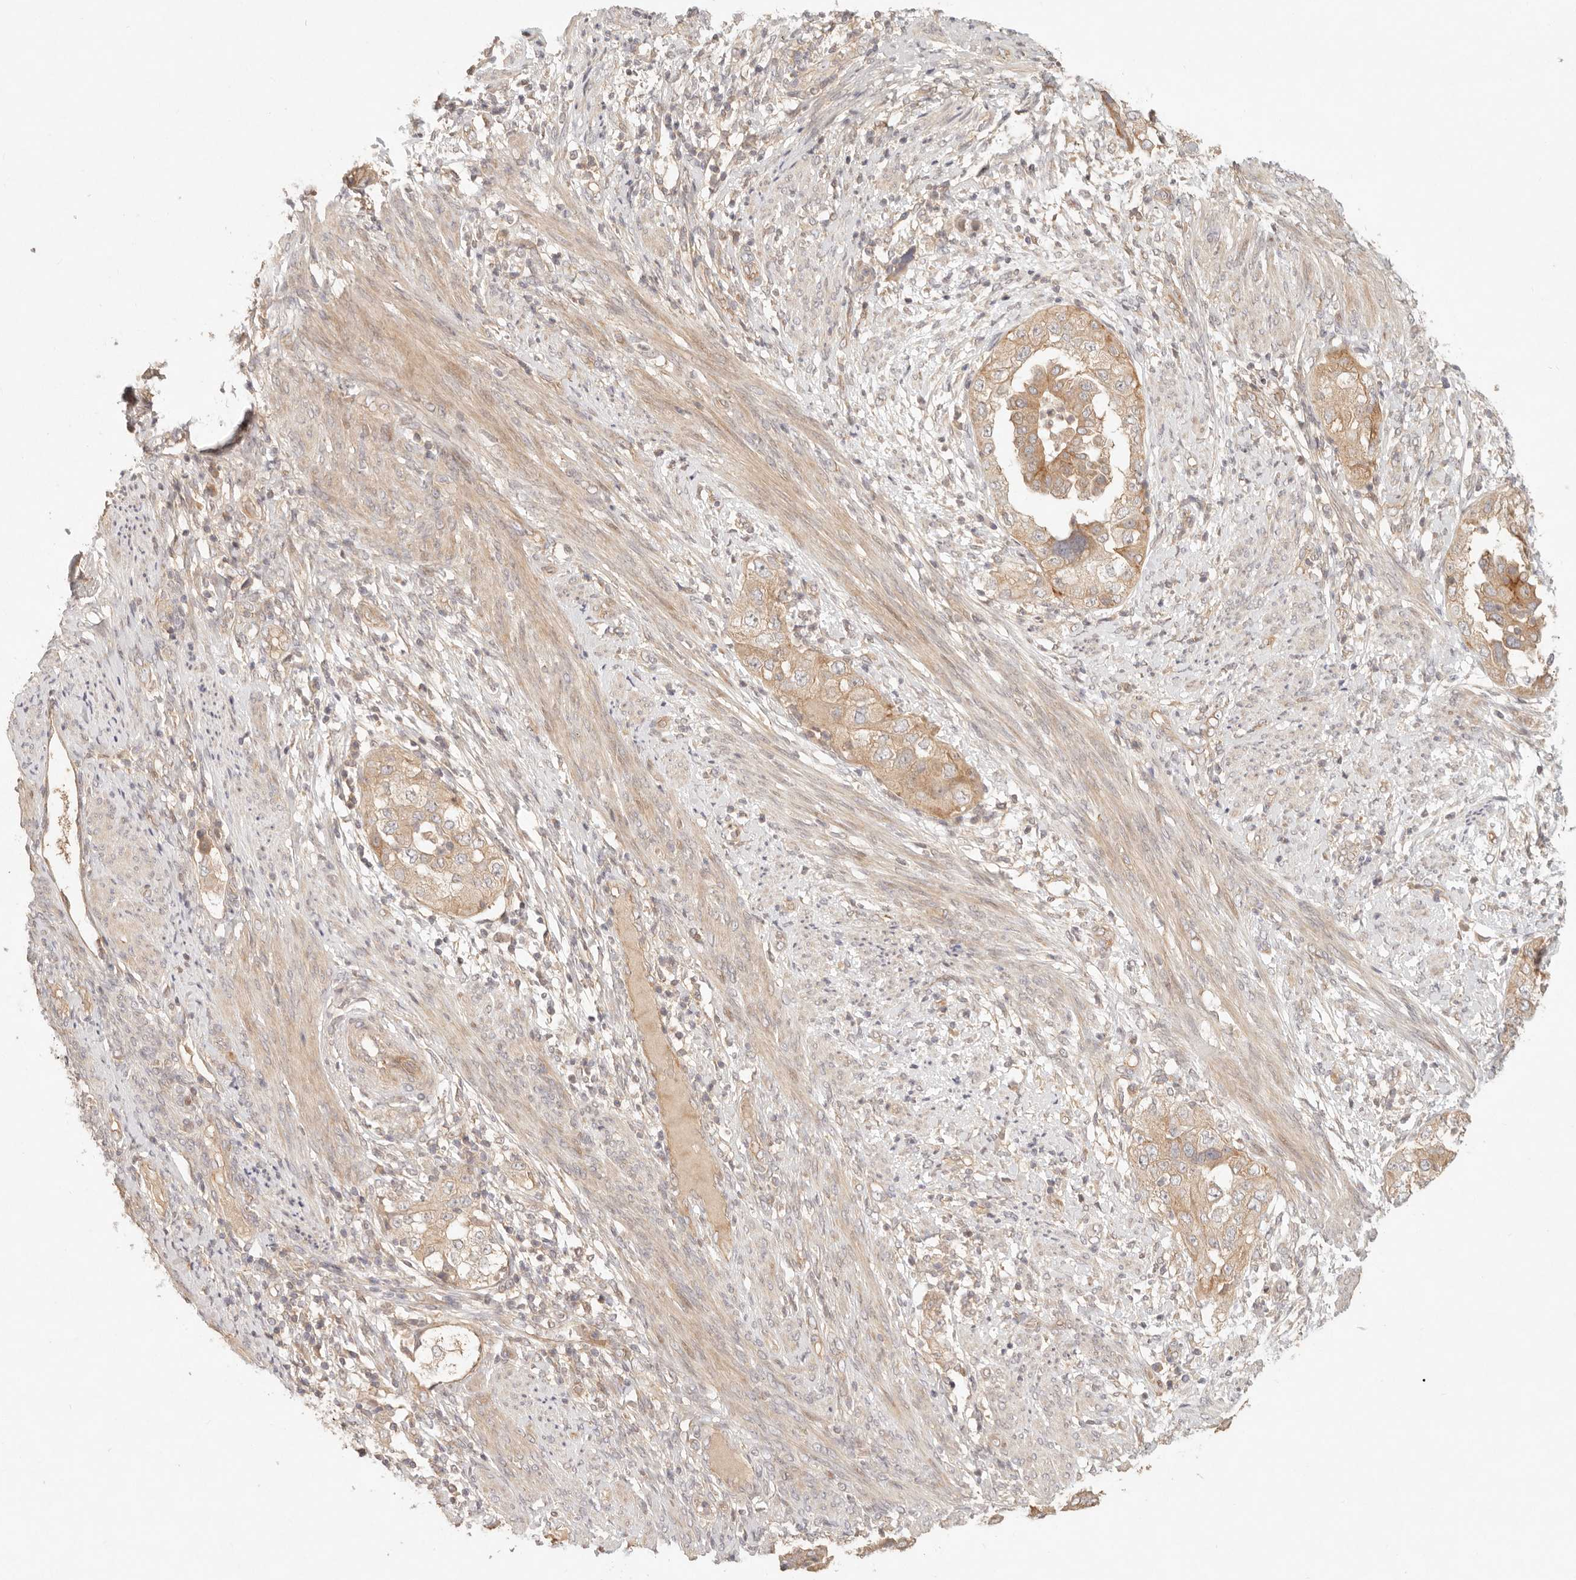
{"staining": {"intensity": "moderate", "quantity": ">75%", "location": "cytoplasmic/membranous"}, "tissue": "endometrial cancer", "cell_type": "Tumor cells", "image_type": "cancer", "snomed": [{"axis": "morphology", "description": "Adenocarcinoma, NOS"}, {"axis": "topography", "description": "Endometrium"}], "caption": "DAB immunohistochemical staining of human adenocarcinoma (endometrial) shows moderate cytoplasmic/membranous protein expression in approximately >75% of tumor cells.", "gene": "PPP1R3B", "patient": {"sex": "female", "age": 85}}